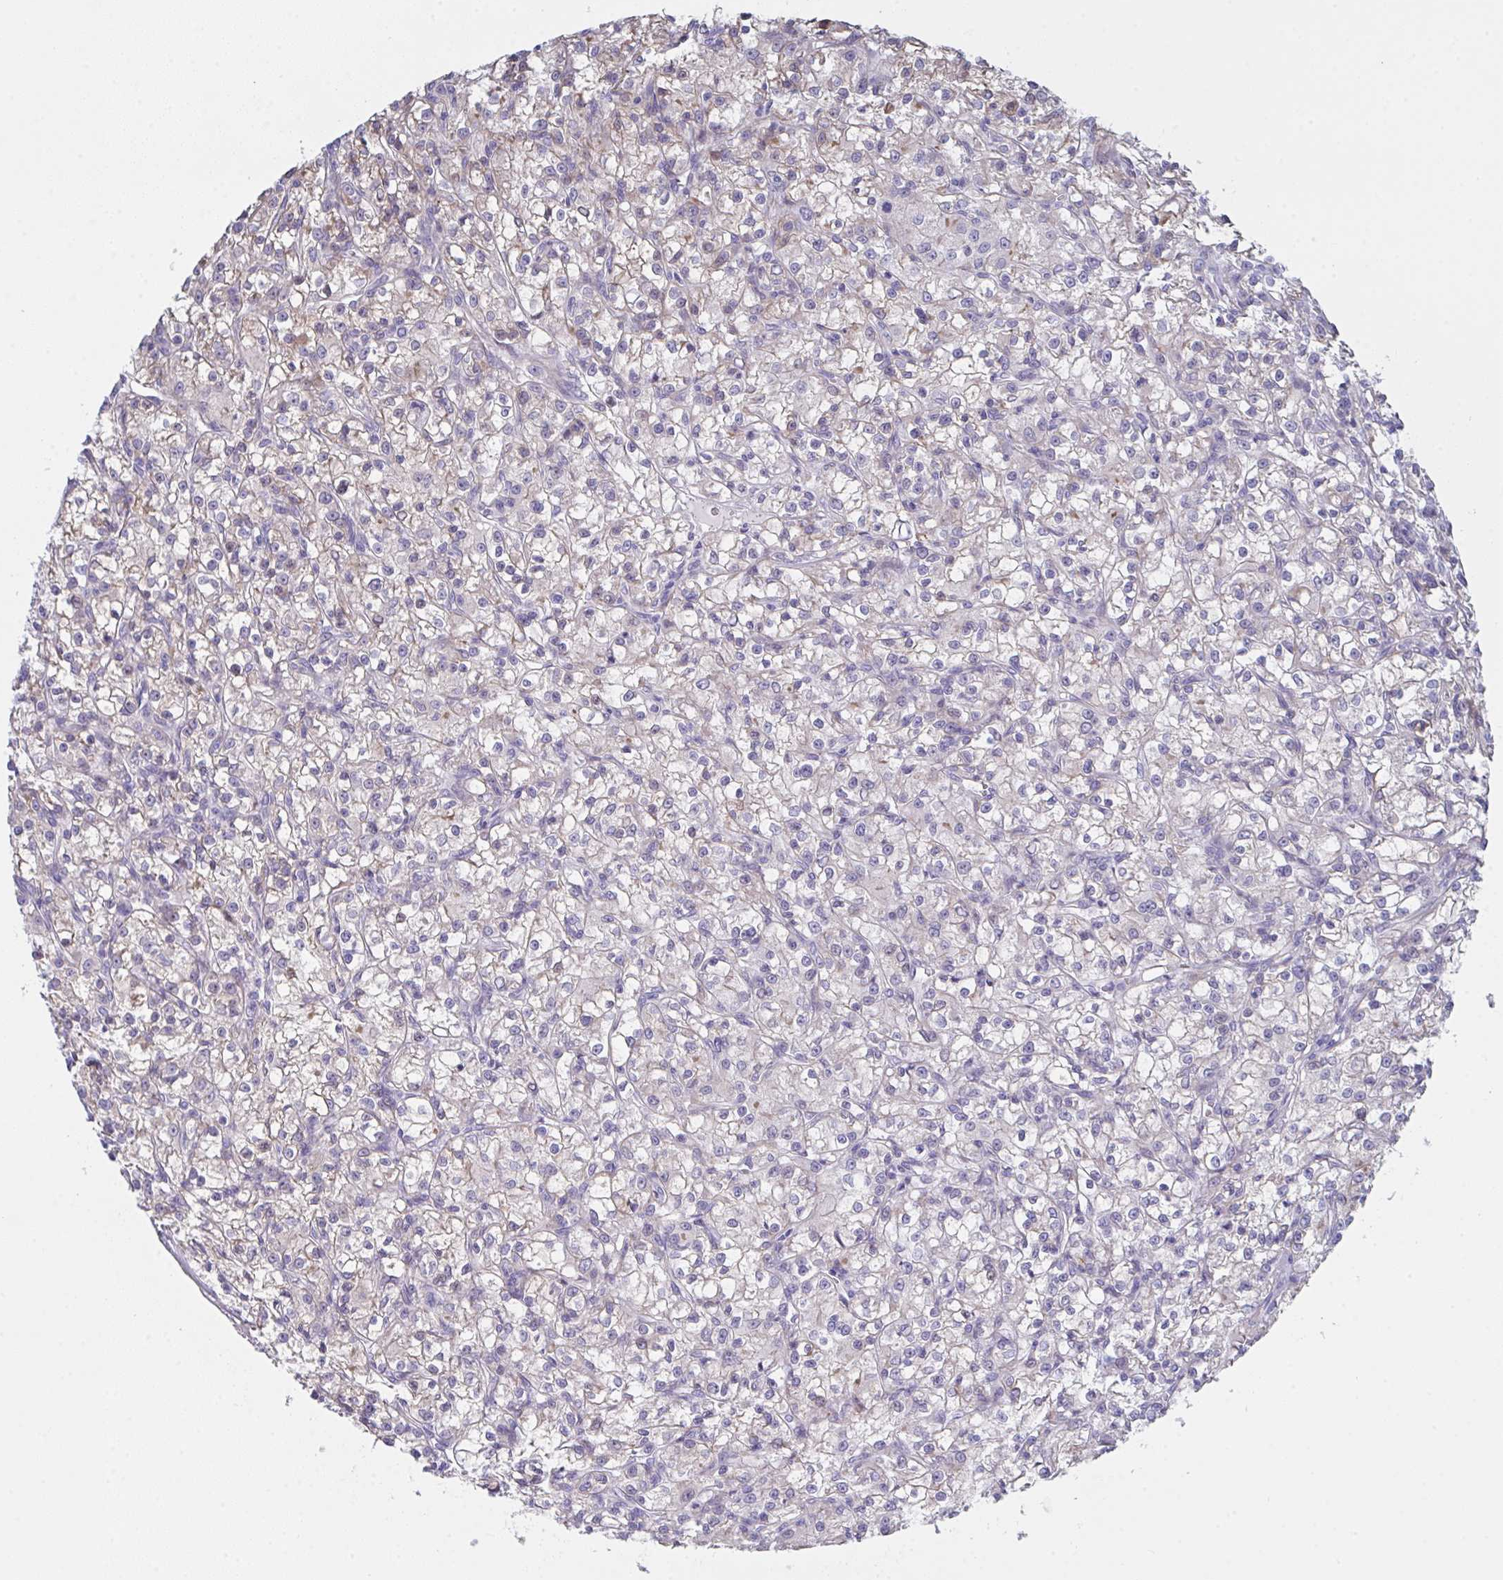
{"staining": {"intensity": "weak", "quantity": "<25%", "location": "cytoplasmic/membranous"}, "tissue": "renal cancer", "cell_type": "Tumor cells", "image_type": "cancer", "snomed": [{"axis": "morphology", "description": "Adenocarcinoma, NOS"}, {"axis": "topography", "description": "Kidney"}], "caption": "Protein analysis of renal cancer demonstrates no significant staining in tumor cells.", "gene": "FBXO47", "patient": {"sex": "female", "age": 59}}